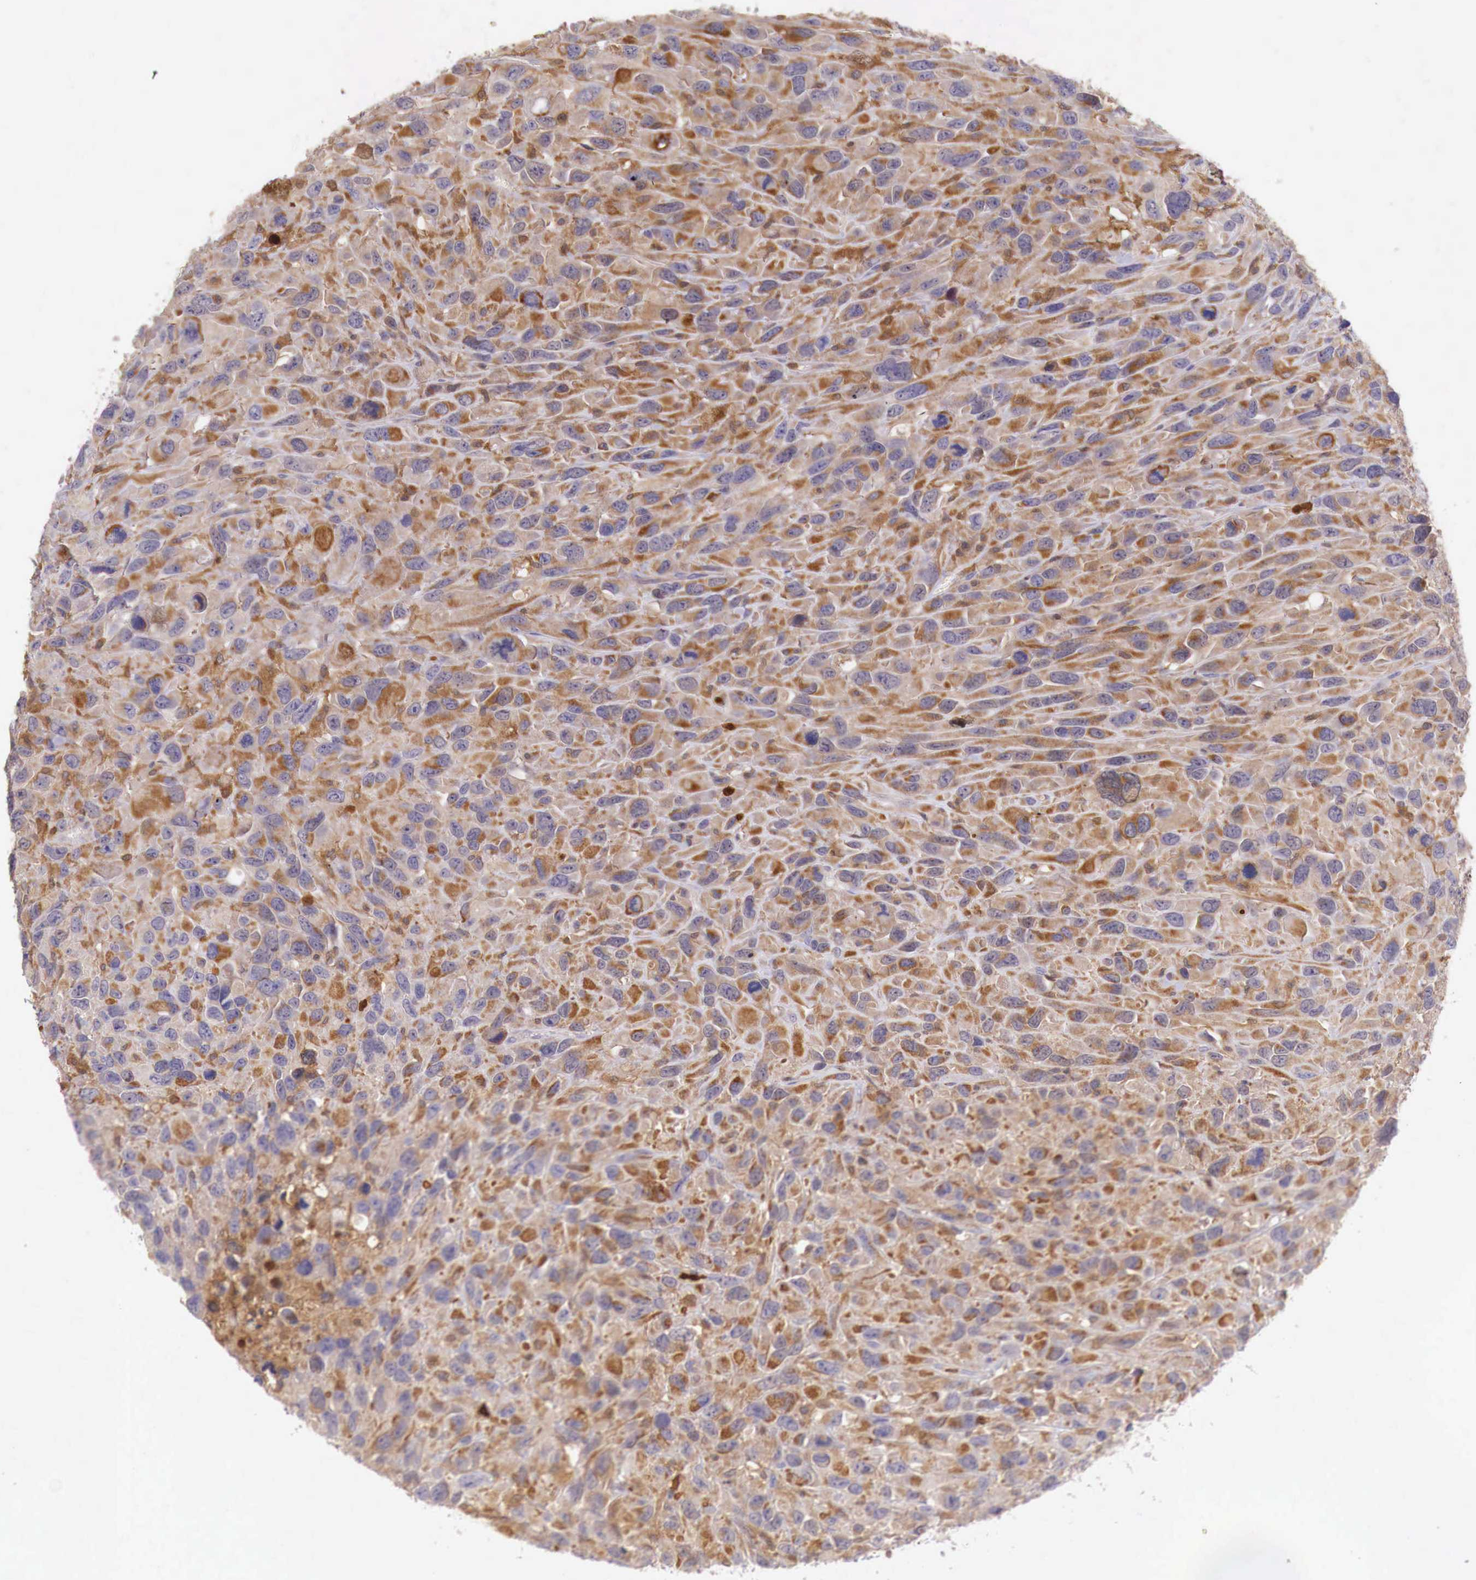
{"staining": {"intensity": "moderate", "quantity": ">75%", "location": "cytoplasmic/membranous"}, "tissue": "renal cancer", "cell_type": "Tumor cells", "image_type": "cancer", "snomed": [{"axis": "morphology", "description": "Adenocarcinoma, NOS"}, {"axis": "topography", "description": "Kidney"}], "caption": "Renal cancer tissue shows moderate cytoplasmic/membranous staining in about >75% of tumor cells The protein is stained brown, and the nuclei are stained in blue (DAB IHC with brightfield microscopy, high magnification).", "gene": "GAB2", "patient": {"sex": "male", "age": 79}}